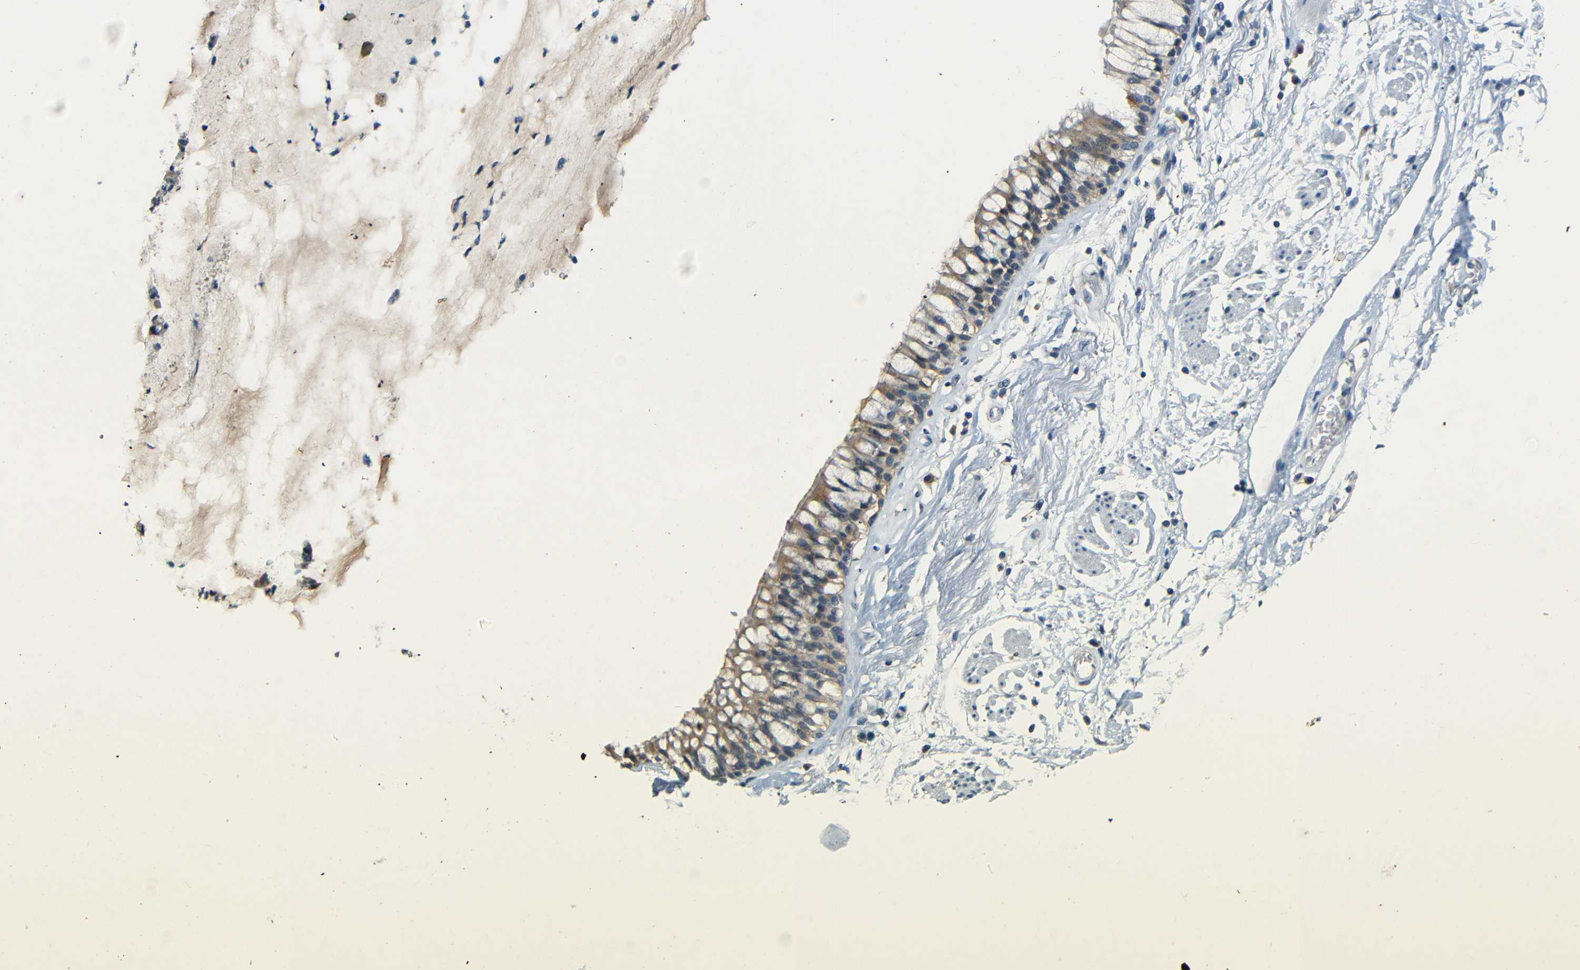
{"staining": {"intensity": "negative", "quantity": "none", "location": "none"}, "tissue": "adipose tissue", "cell_type": "Adipocytes", "image_type": "normal", "snomed": [{"axis": "morphology", "description": "Normal tissue, NOS"}, {"axis": "topography", "description": "Cartilage tissue"}, {"axis": "topography", "description": "Bronchus"}], "caption": "Unremarkable adipose tissue was stained to show a protein in brown. There is no significant positivity in adipocytes. (Immunohistochemistry, brightfield microscopy, high magnification).", "gene": "ZMAT1", "patient": {"sex": "female", "age": 73}}